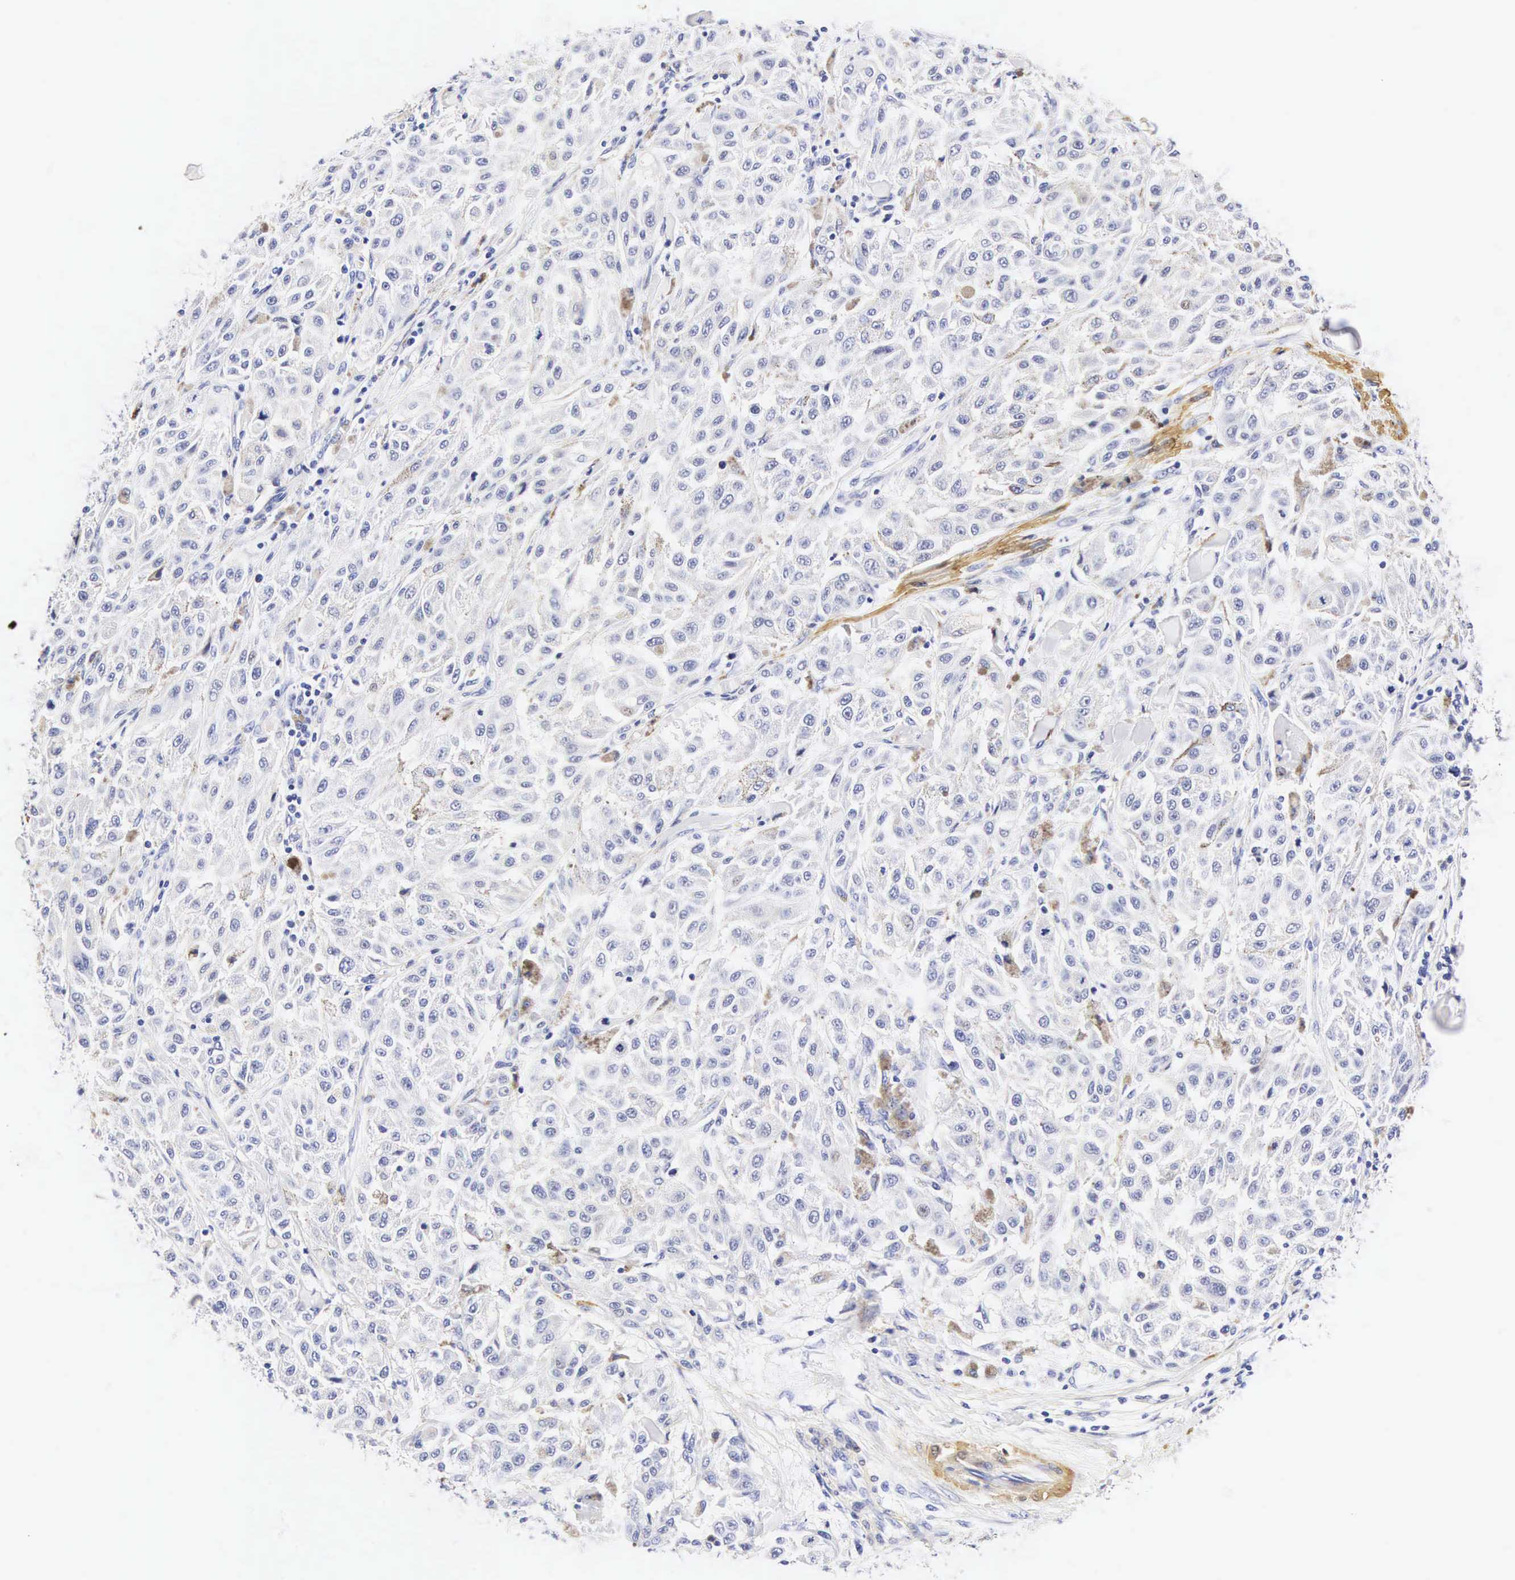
{"staining": {"intensity": "negative", "quantity": "none", "location": "none"}, "tissue": "melanoma", "cell_type": "Tumor cells", "image_type": "cancer", "snomed": [{"axis": "morphology", "description": "Malignant melanoma, NOS"}, {"axis": "topography", "description": "Skin"}], "caption": "The immunohistochemistry image has no significant expression in tumor cells of malignant melanoma tissue. The staining was performed using DAB to visualize the protein expression in brown, while the nuclei were stained in blue with hematoxylin (Magnification: 20x).", "gene": "CNN1", "patient": {"sex": "female", "age": 64}}